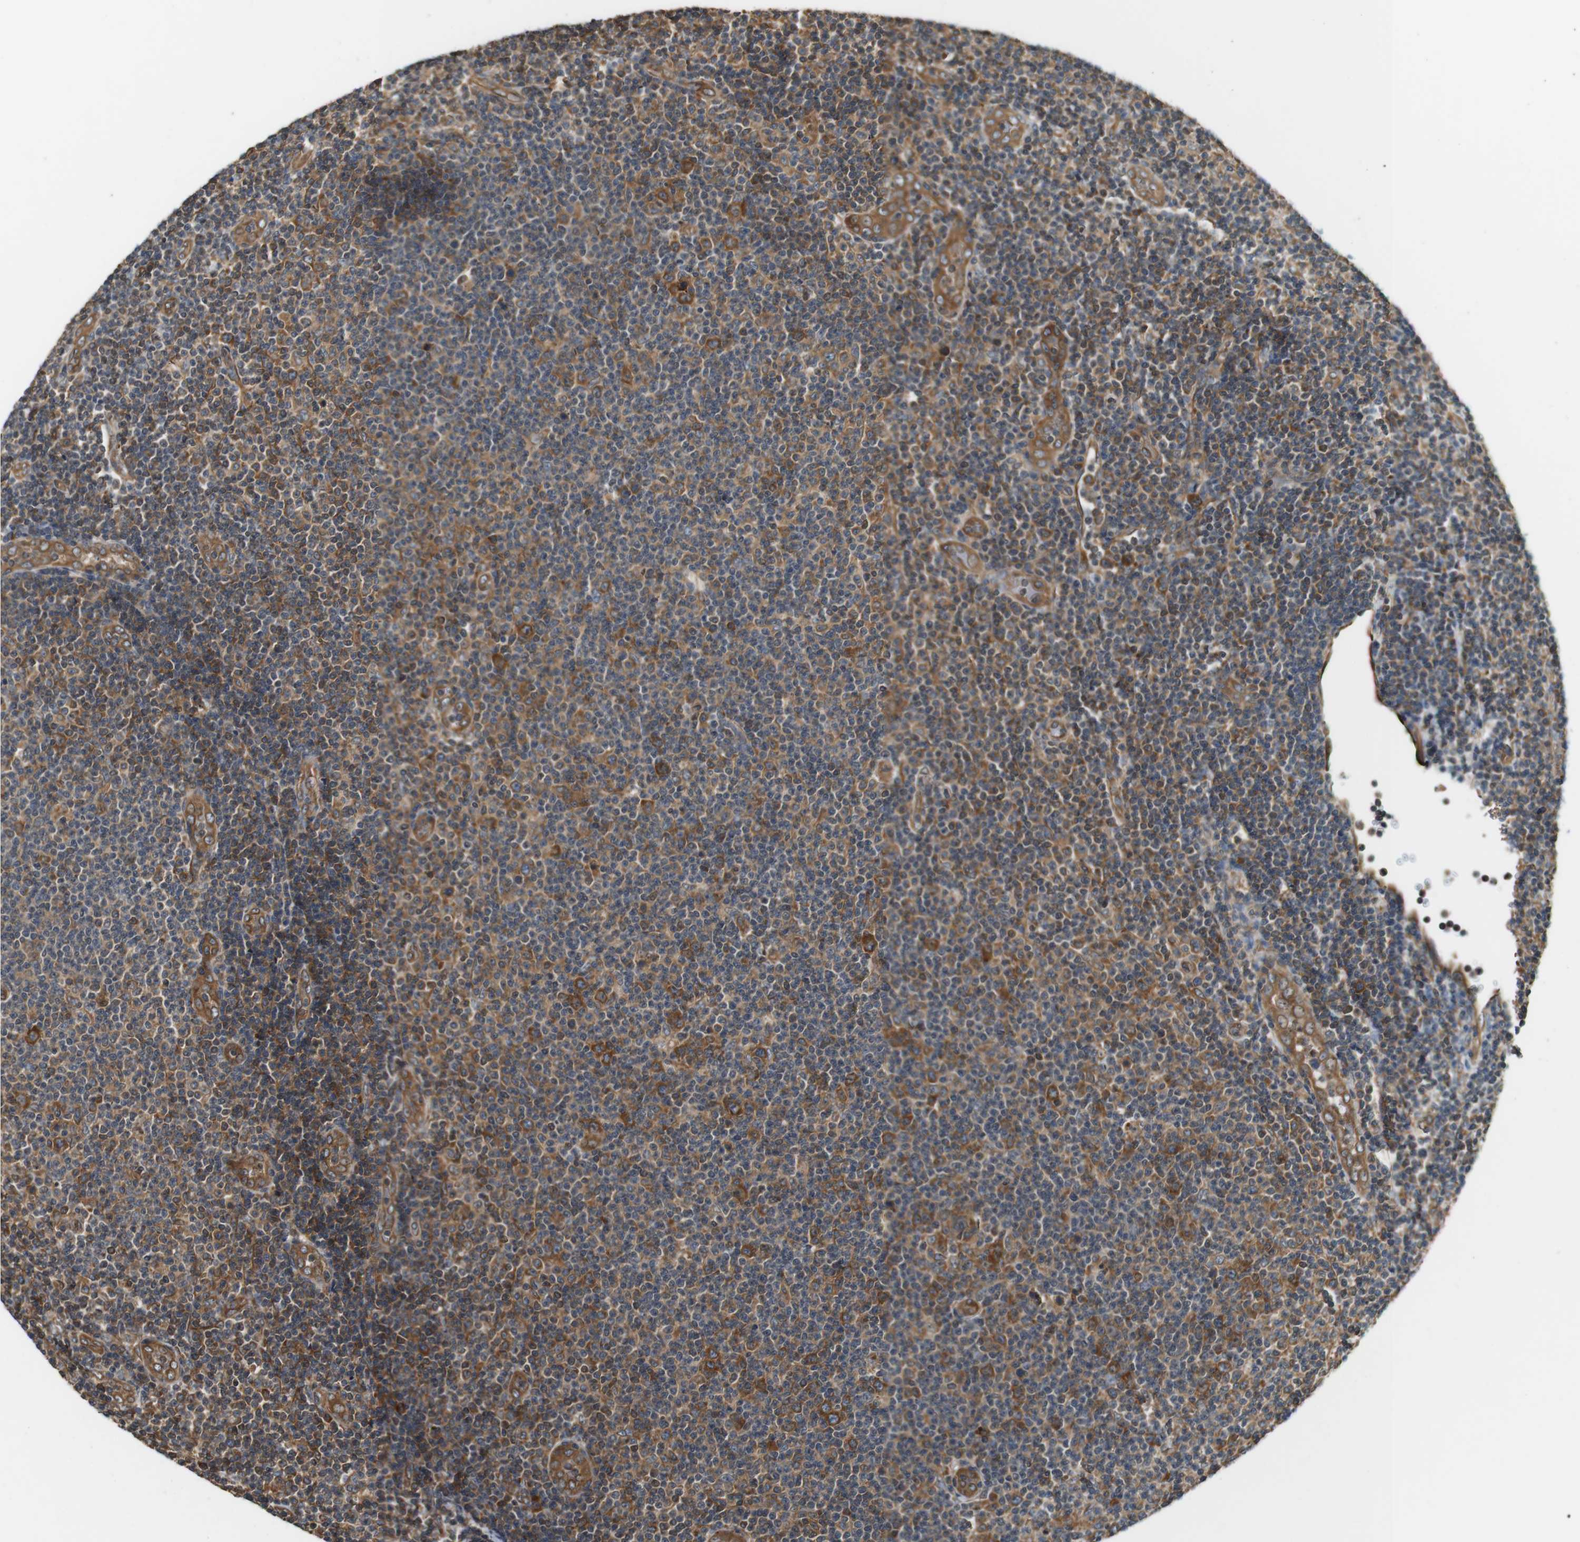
{"staining": {"intensity": "moderate", "quantity": "25%-75%", "location": "cytoplasmic/membranous"}, "tissue": "lymphoma", "cell_type": "Tumor cells", "image_type": "cancer", "snomed": [{"axis": "morphology", "description": "Malignant lymphoma, non-Hodgkin's type, Low grade"}, {"axis": "topography", "description": "Lymph node"}], "caption": "High-magnification brightfield microscopy of malignant lymphoma, non-Hodgkin's type (low-grade) stained with DAB (3,3'-diaminobenzidine) (brown) and counterstained with hematoxylin (blue). tumor cells exhibit moderate cytoplasmic/membranous expression is present in about25%-75% of cells. (Brightfield microscopy of DAB IHC at high magnification).", "gene": "PA2G4", "patient": {"sex": "male", "age": 83}}